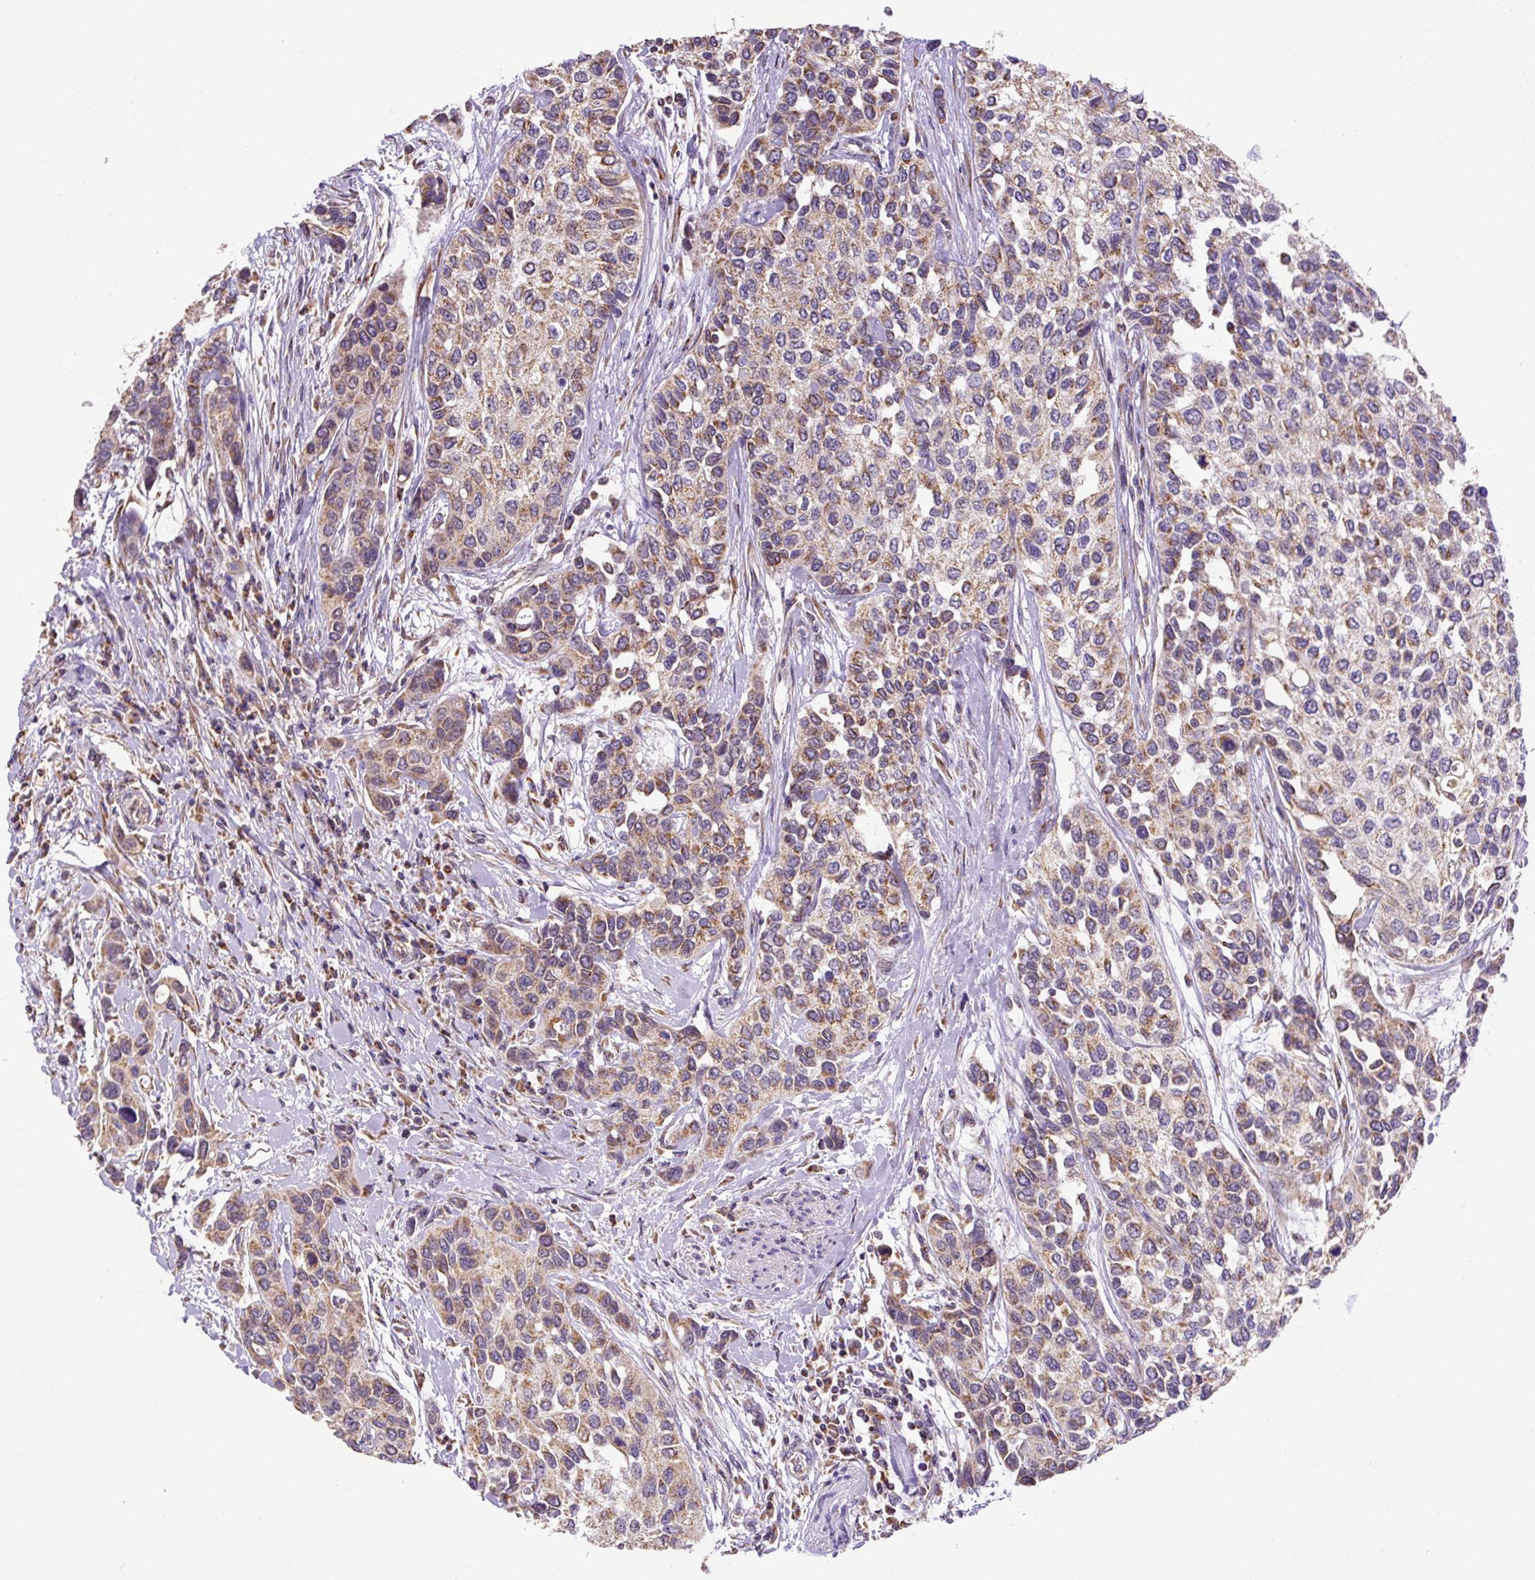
{"staining": {"intensity": "moderate", "quantity": ">75%", "location": "cytoplasmic/membranous"}, "tissue": "urothelial cancer", "cell_type": "Tumor cells", "image_type": "cancer", "snomed": [{"axis": "morphology", "description": "Normal tissue, NOS"}, {"axis": "morphology", "description": "Urothelial carcinoma, High grade"}, {"axis": "topography", "description": "Vascular tissue"}, {"axis": "topography", "description": "Urinary bladder"}], "caption": "This histopathology image reveals immunohistochemistry staining of high-grade urothelial carcinoma, with medium moderate cytoplasmic/membranous expression in about >75% of tumor cells.", "gene": "MFSD9", "patient": {"sex": "female", "age": 56}}